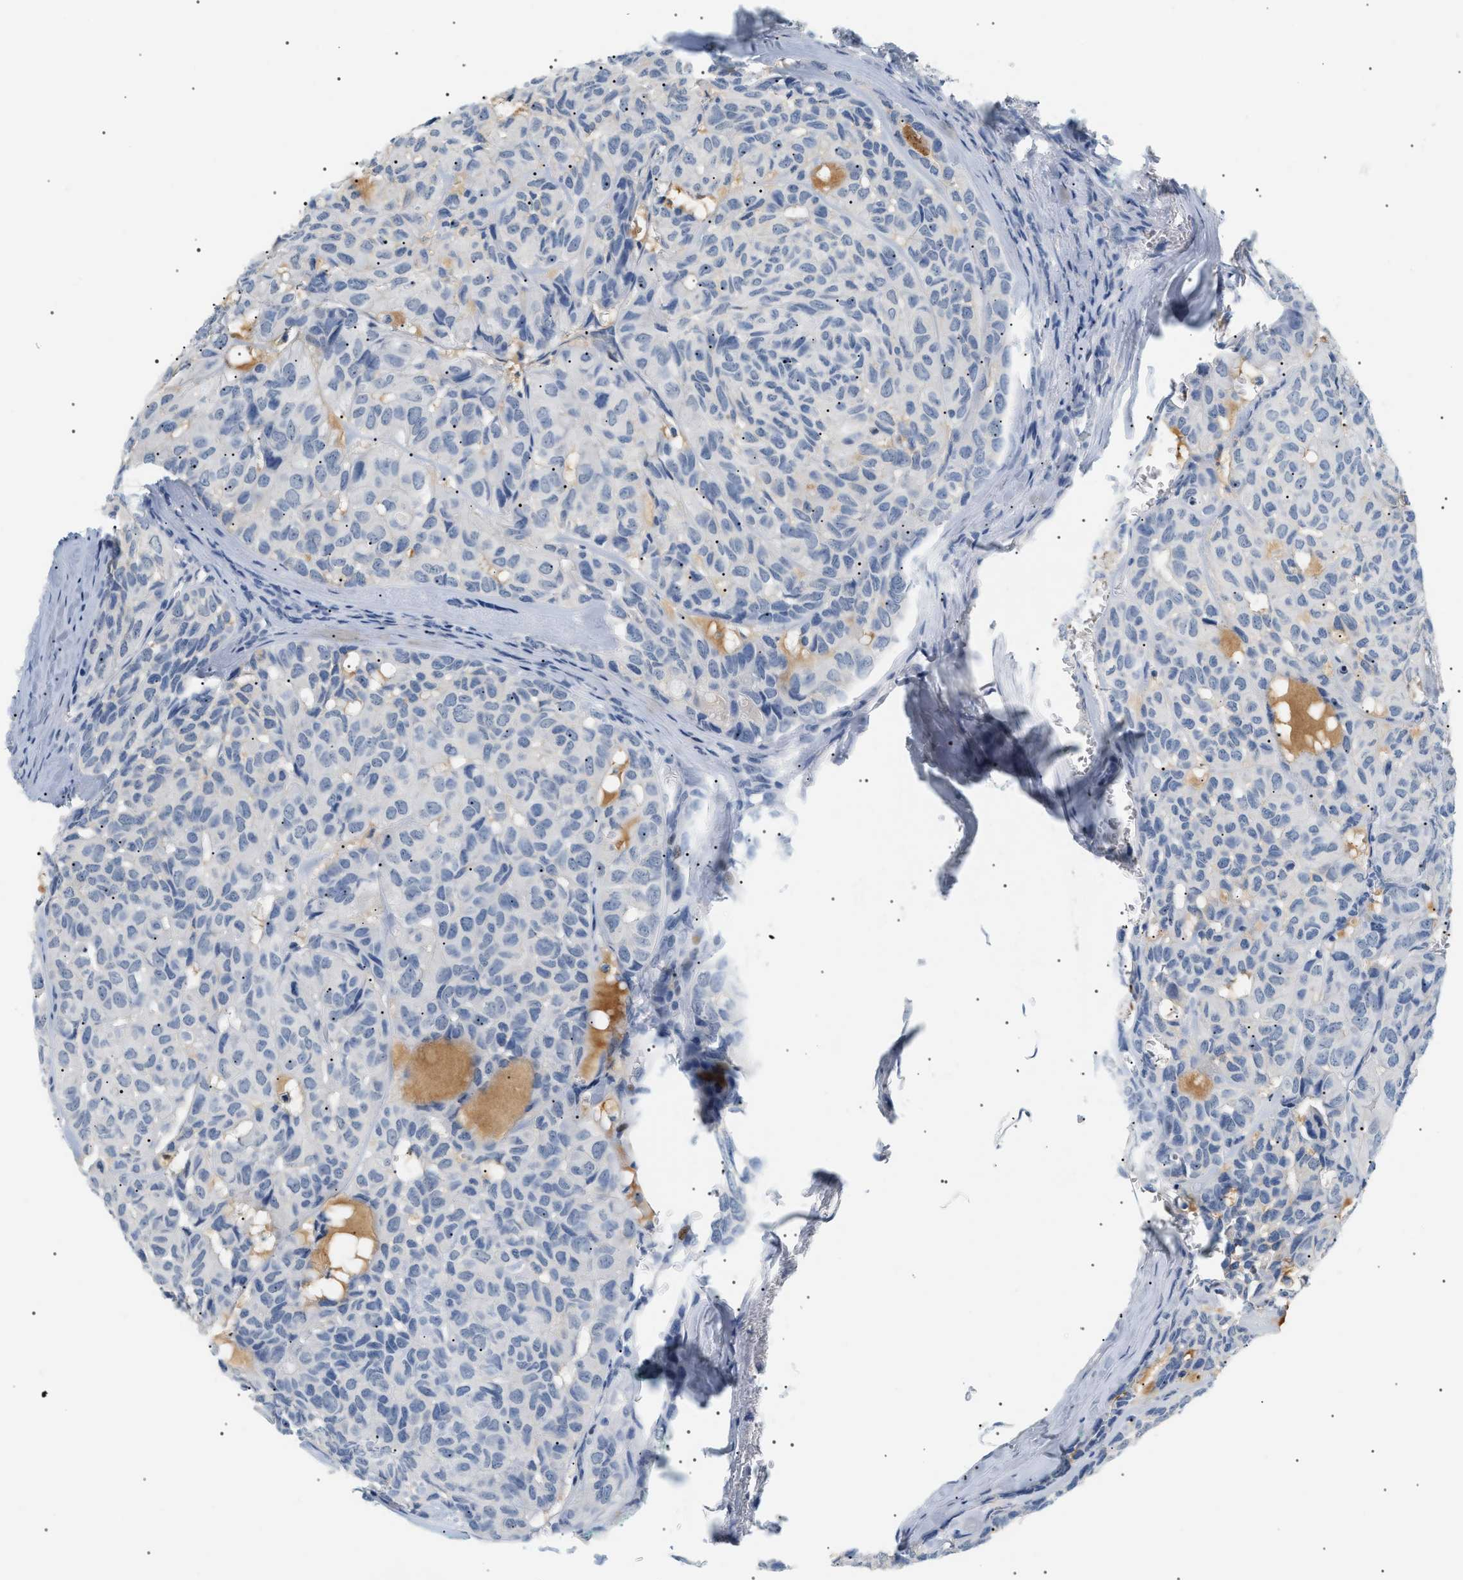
{"staining": {"intensity": "negative", "quantity": "none", "location": "none"}, "tissue": "head and neck cancer", "cell_type": "Tumor cells", "image_type": "cancer", "snomed": [{"axis": "morphology", "description": "Adenocarcinoma, NOS"}, {"axis": "topography", "description": "Salivary gland, NOS"}, {"axis": "topography", "description": "Head-Neck"}], "caption": "Tumor cells show no significant protein staining in adenocarcinoma (head and neck).", "gene": "CFH", "patient": {"sex": "female", "age": 76}}